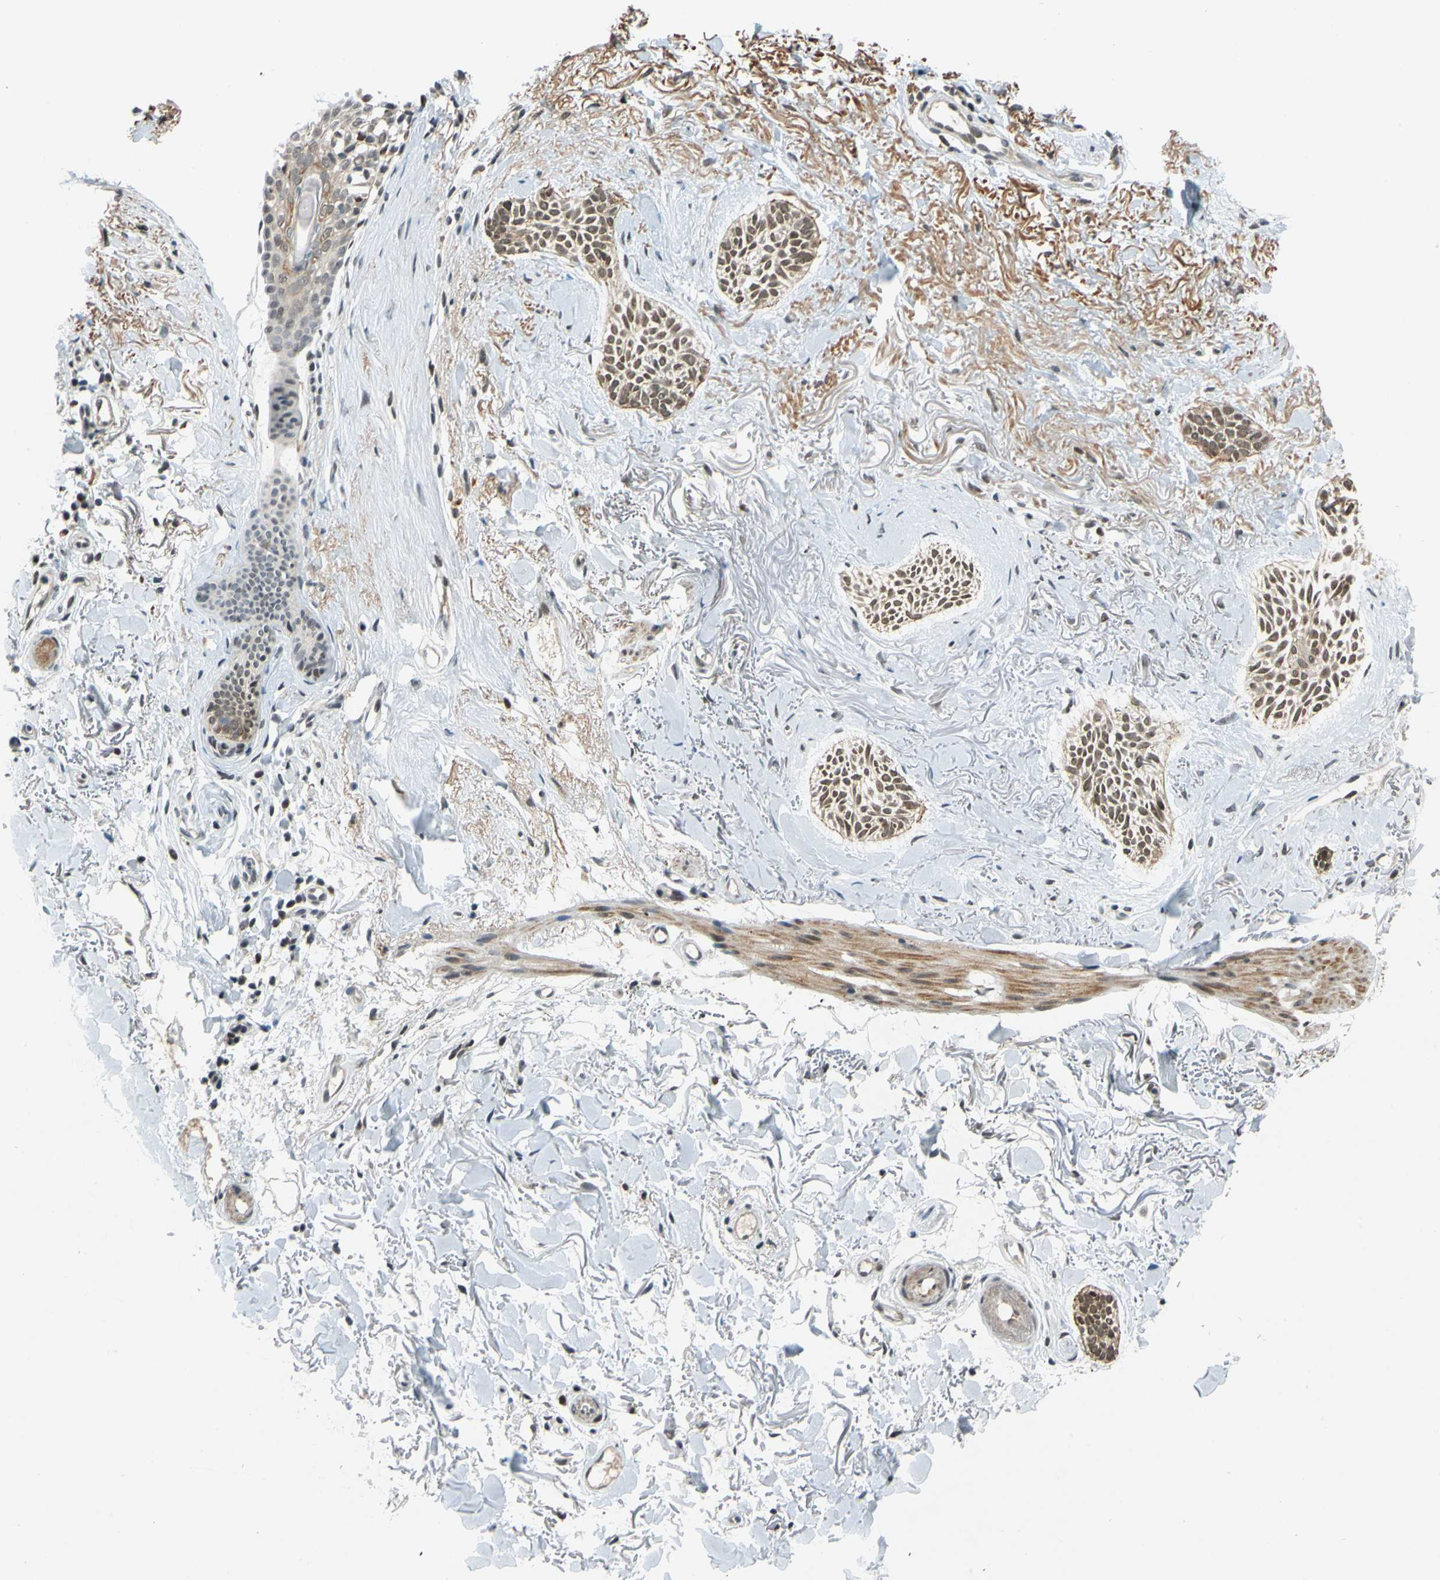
{"staining": {"intensity": "strong", "quantity": ">75%", "location": "cytoplasmic/membranous,nuclear"}, "tissue": "skin cancer", "cell_type": "Tumor cells", "image_type": "cancer", "snomed": [{"axis": "morphology", "description": "Normal tissue, NOS"}, {"axis": "morphology", "description": "Basal cell carcinoma"}, {"axis": "topography", "description": "Skin"}], "caption": "The immunohistochemical stain highlights strong cytoplasmic/membranous and nuclear staining in tumor cells of basal cell carcinoma (skin) tissue.", "gene": "POGZ", "patient": {"sex": "female", "age": 84}}